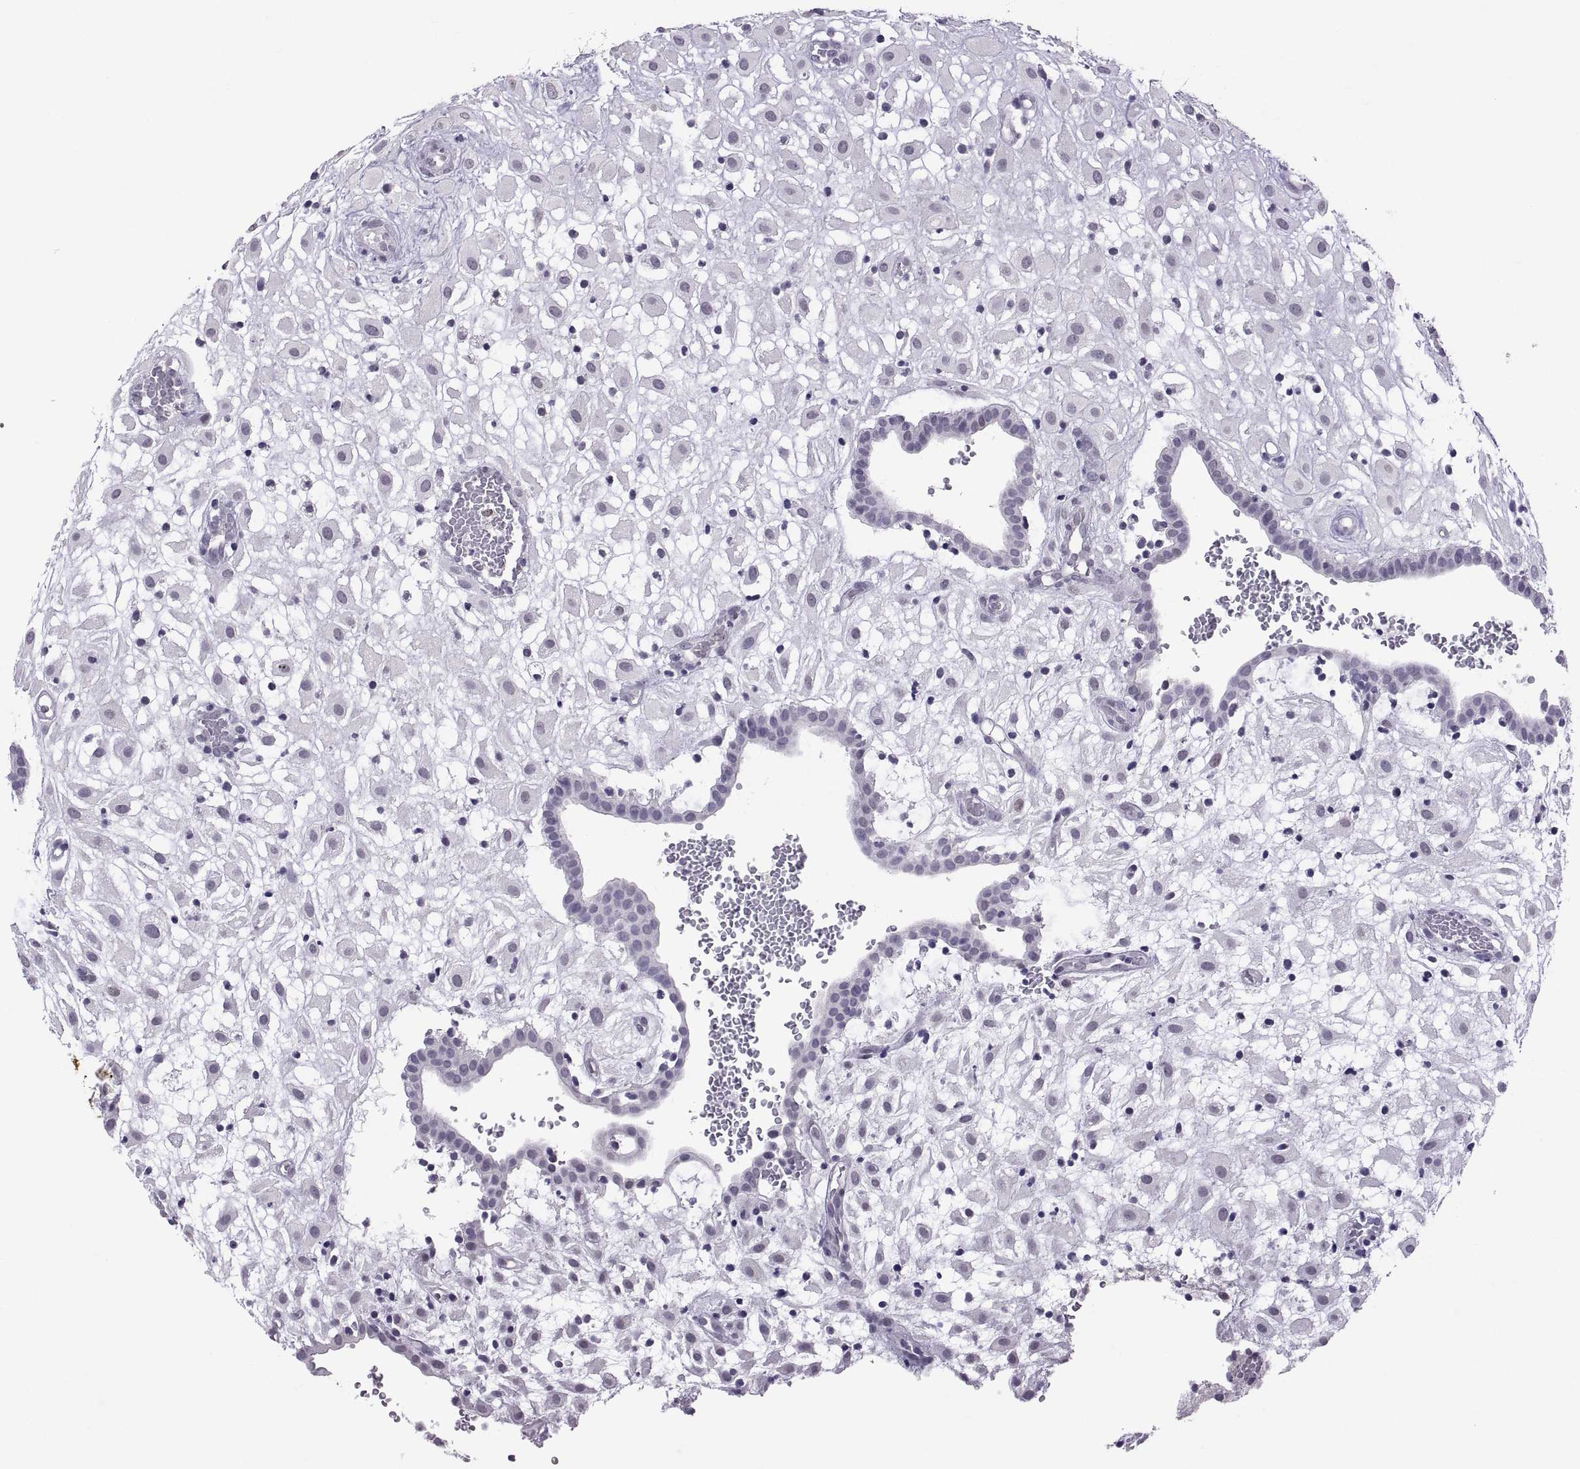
{"staining": {"intensity": "negative", "quantity": "none", "location": "none"}, "tissue": "placenta", "cell_type": "Decidual cells", "image_type": "normal", "snomed": [{"axis": "morphology", "description": "Normal tissue, NOS"}, {"axis": "topography", "description": "Placenta"}], "caption": "Normal placenta was stained to show a protein in brown. There is no significant positivity in decidual cells. The staining is performed using DAB (3,3'-diaminobenzidine) brown chromogen with nuclei counter-stained in using hematoxylin.", "gene": "KRT77", "patient": {"sex": "female", "age": 24}}